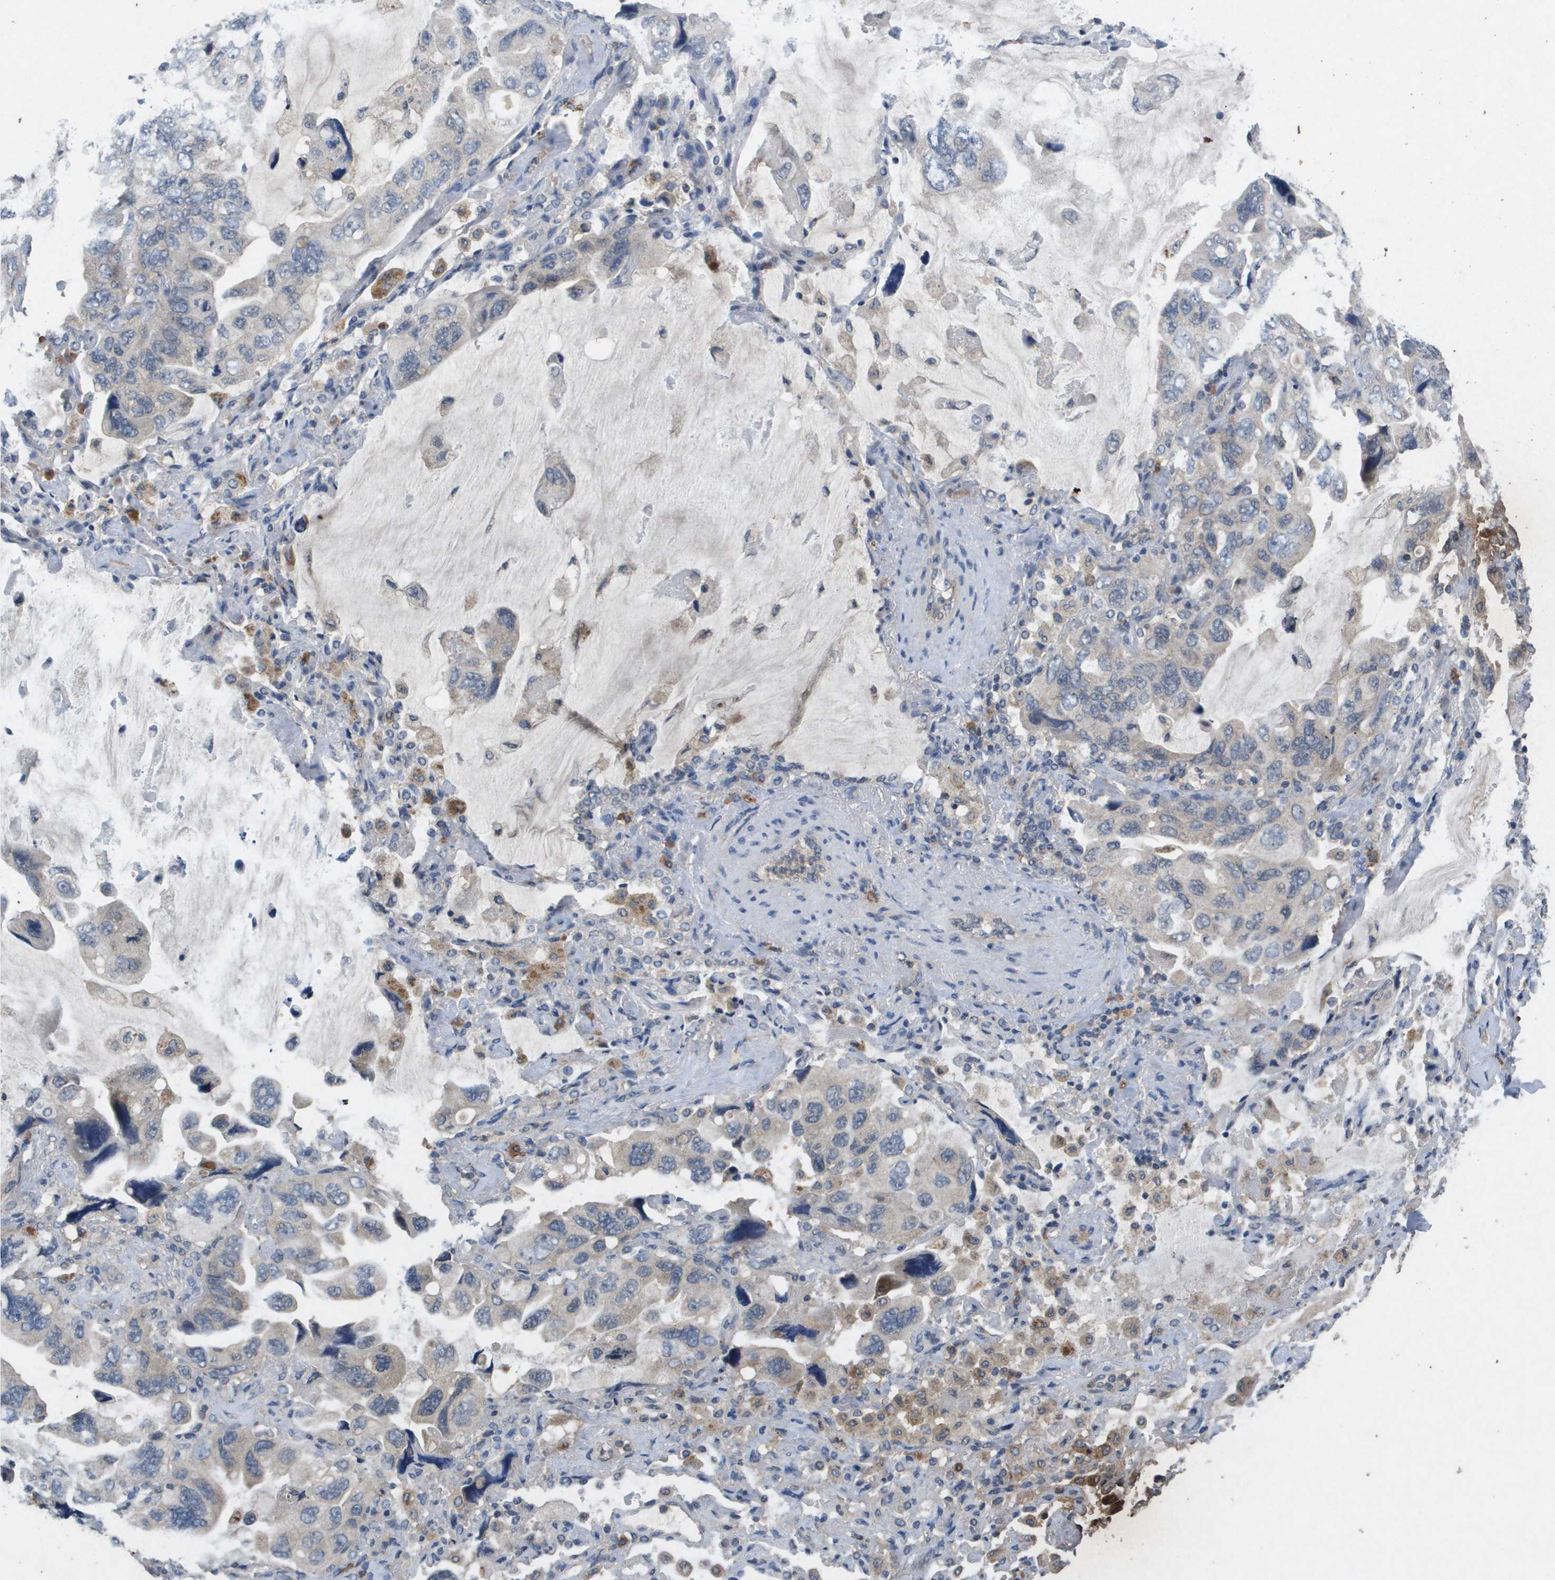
{"staining": {"intensity": "weak", "quantity": "<25%", "location": "cytoplasmic/membranous"}, "tissue": "lung cancer", "cell_type": "Tumor cells", "image_type": "cancer", "snomed": [{"axis": "morphology", "description": "Squamous cell carcinoma, NOS"}, {"axis": "topography", "description": "Lung"}], "caption": "Tumor cells show no significant protein staining in squamous cell carcinoma (lung). The staining is performed using DAB (3,3'-diaminobenzidine) brown chromogen with nuclei counter-stained in using hematoxylin.", "gene": "PROC", "patient": {"sex": "female", "age": 73}}